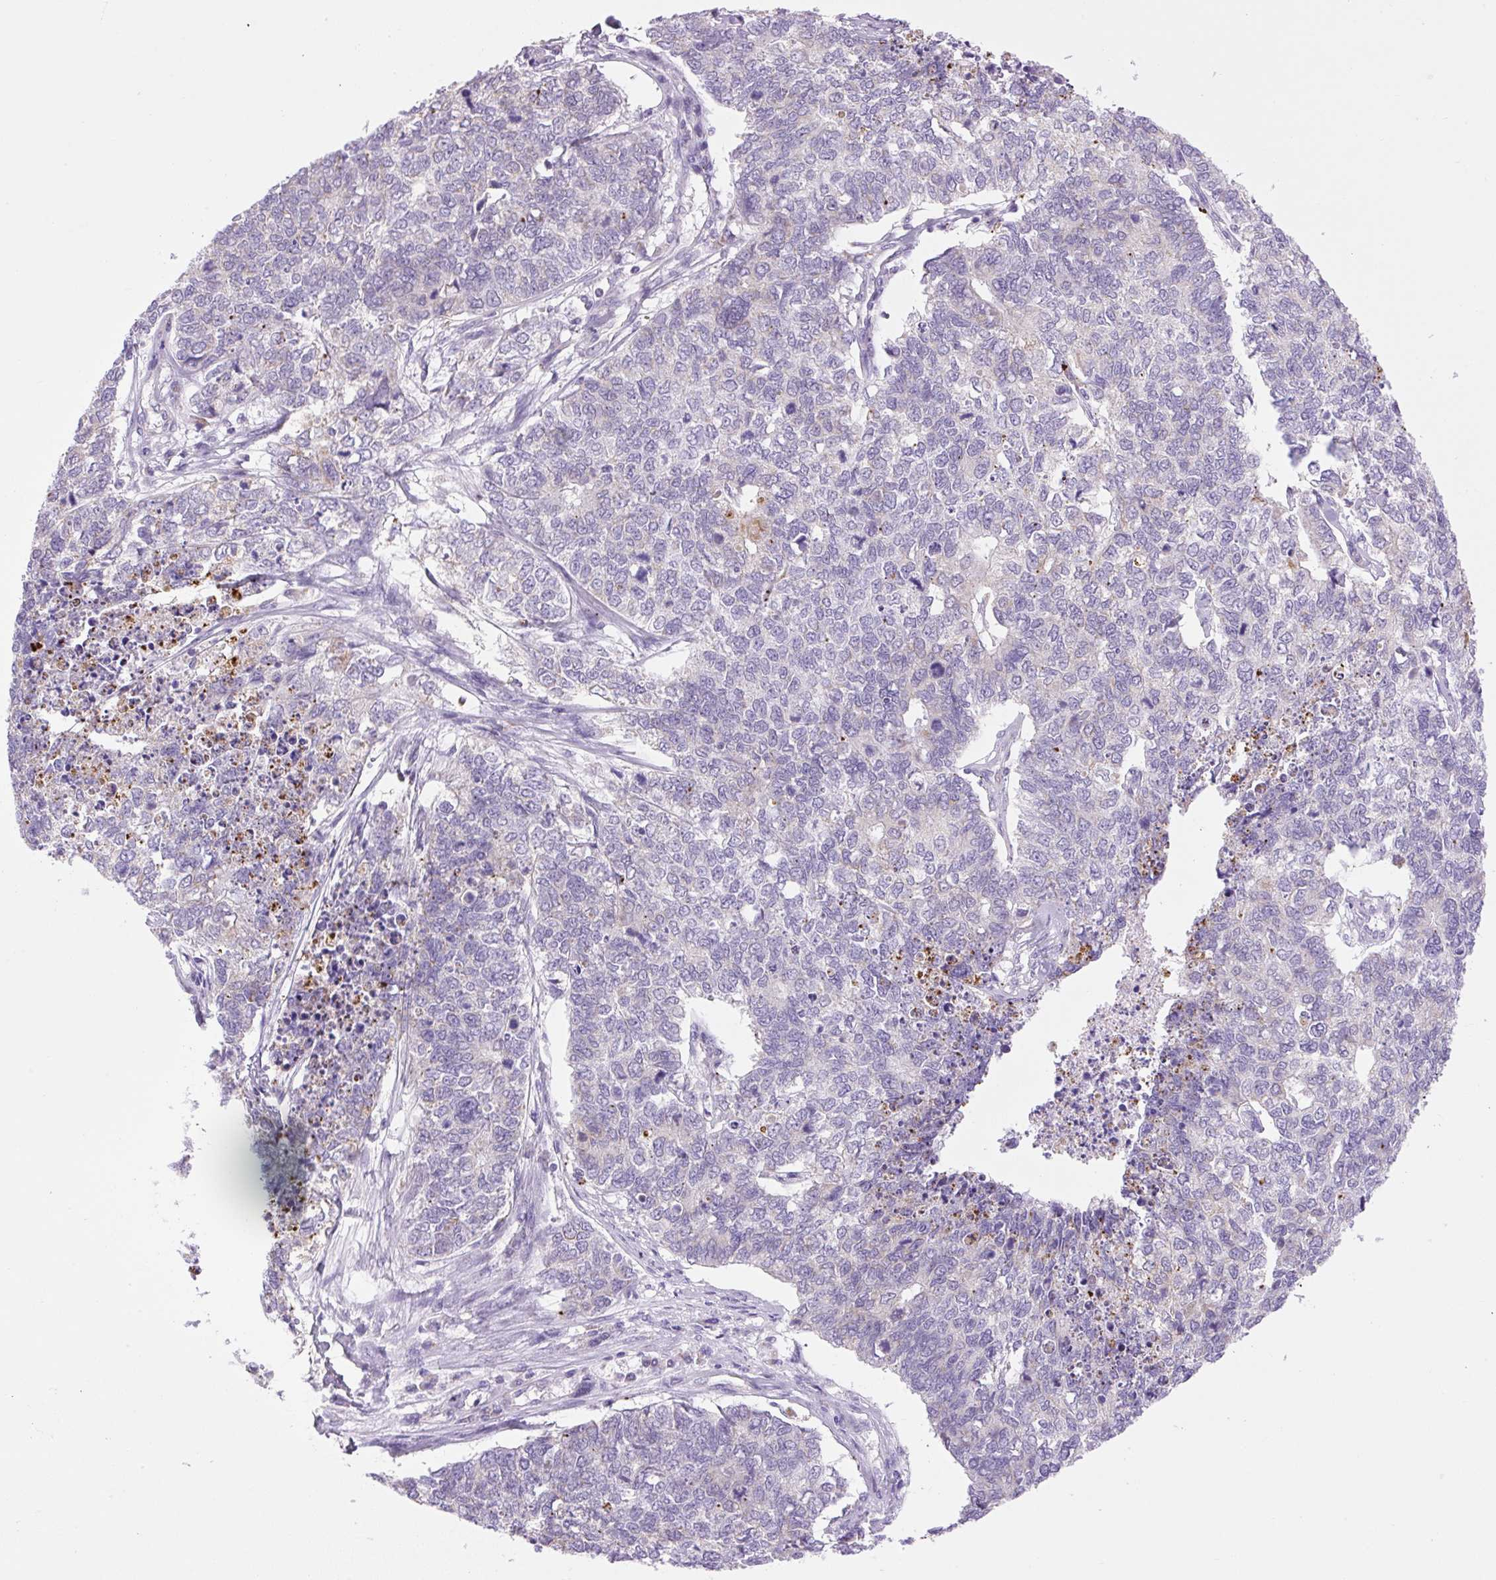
{"staining": {"intensity": "negative", "quantity": "none", "location": "none"}, "tissue": "cervical cancer", "cell_type": "Tumor cells", "image_type": "cancer", "snomed": [{"axis": "morphology", "description": "Squamous cell carcinoma, NOS"}, {"axis": "topography", "description": "Cervix"}], "caption": "This is an IHC micrograph of human cervical cancer (squamous cell carcinoma). There is no positivity in tumor cells.", "gene": "RNASE10", "patient": {"sex": "female", "age": 63}}